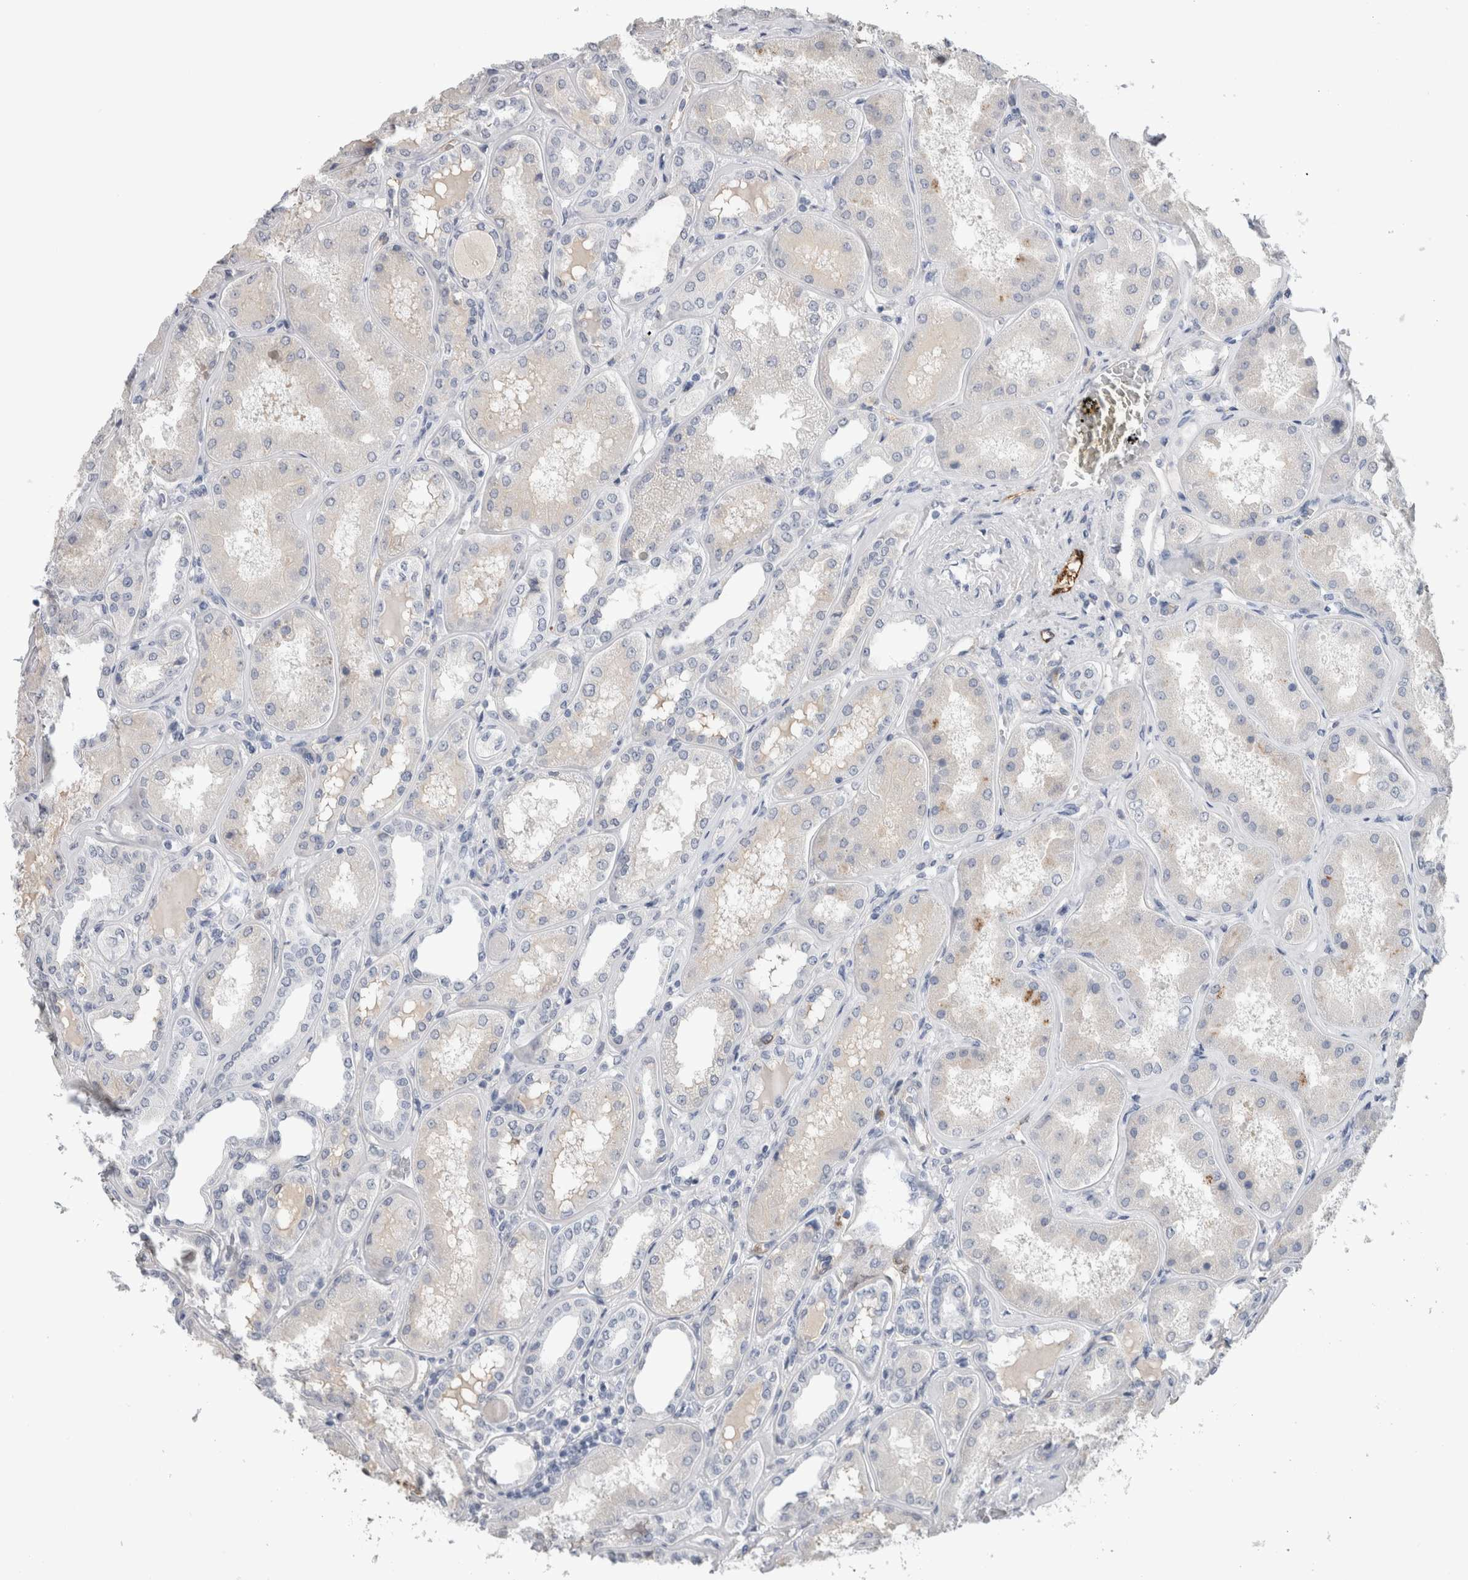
{"staining": {"intensity": "negative", "quantity": "none", "location": "none"}, "tissue": "kidney", "cell_type": "Cells in glomeruli", "image_type": "normal", "snomed": [{"axis": "morphology", "description": "Normal tissue, NOS"}, {"axis": "topography", "description": "Kidney"}], "caption": "High magnification brightfield microscopy of benign kidney stained with DAB (3,3'-diaminobenzidine) (brown) and counterstained with hematoxylin (blue): cells in glomeruli show no significant positivity. (DAB immunohistochemistry (IHC), high magnification).", "gene": "FABP4", "patient": {"sex": "female", "age": 56}}